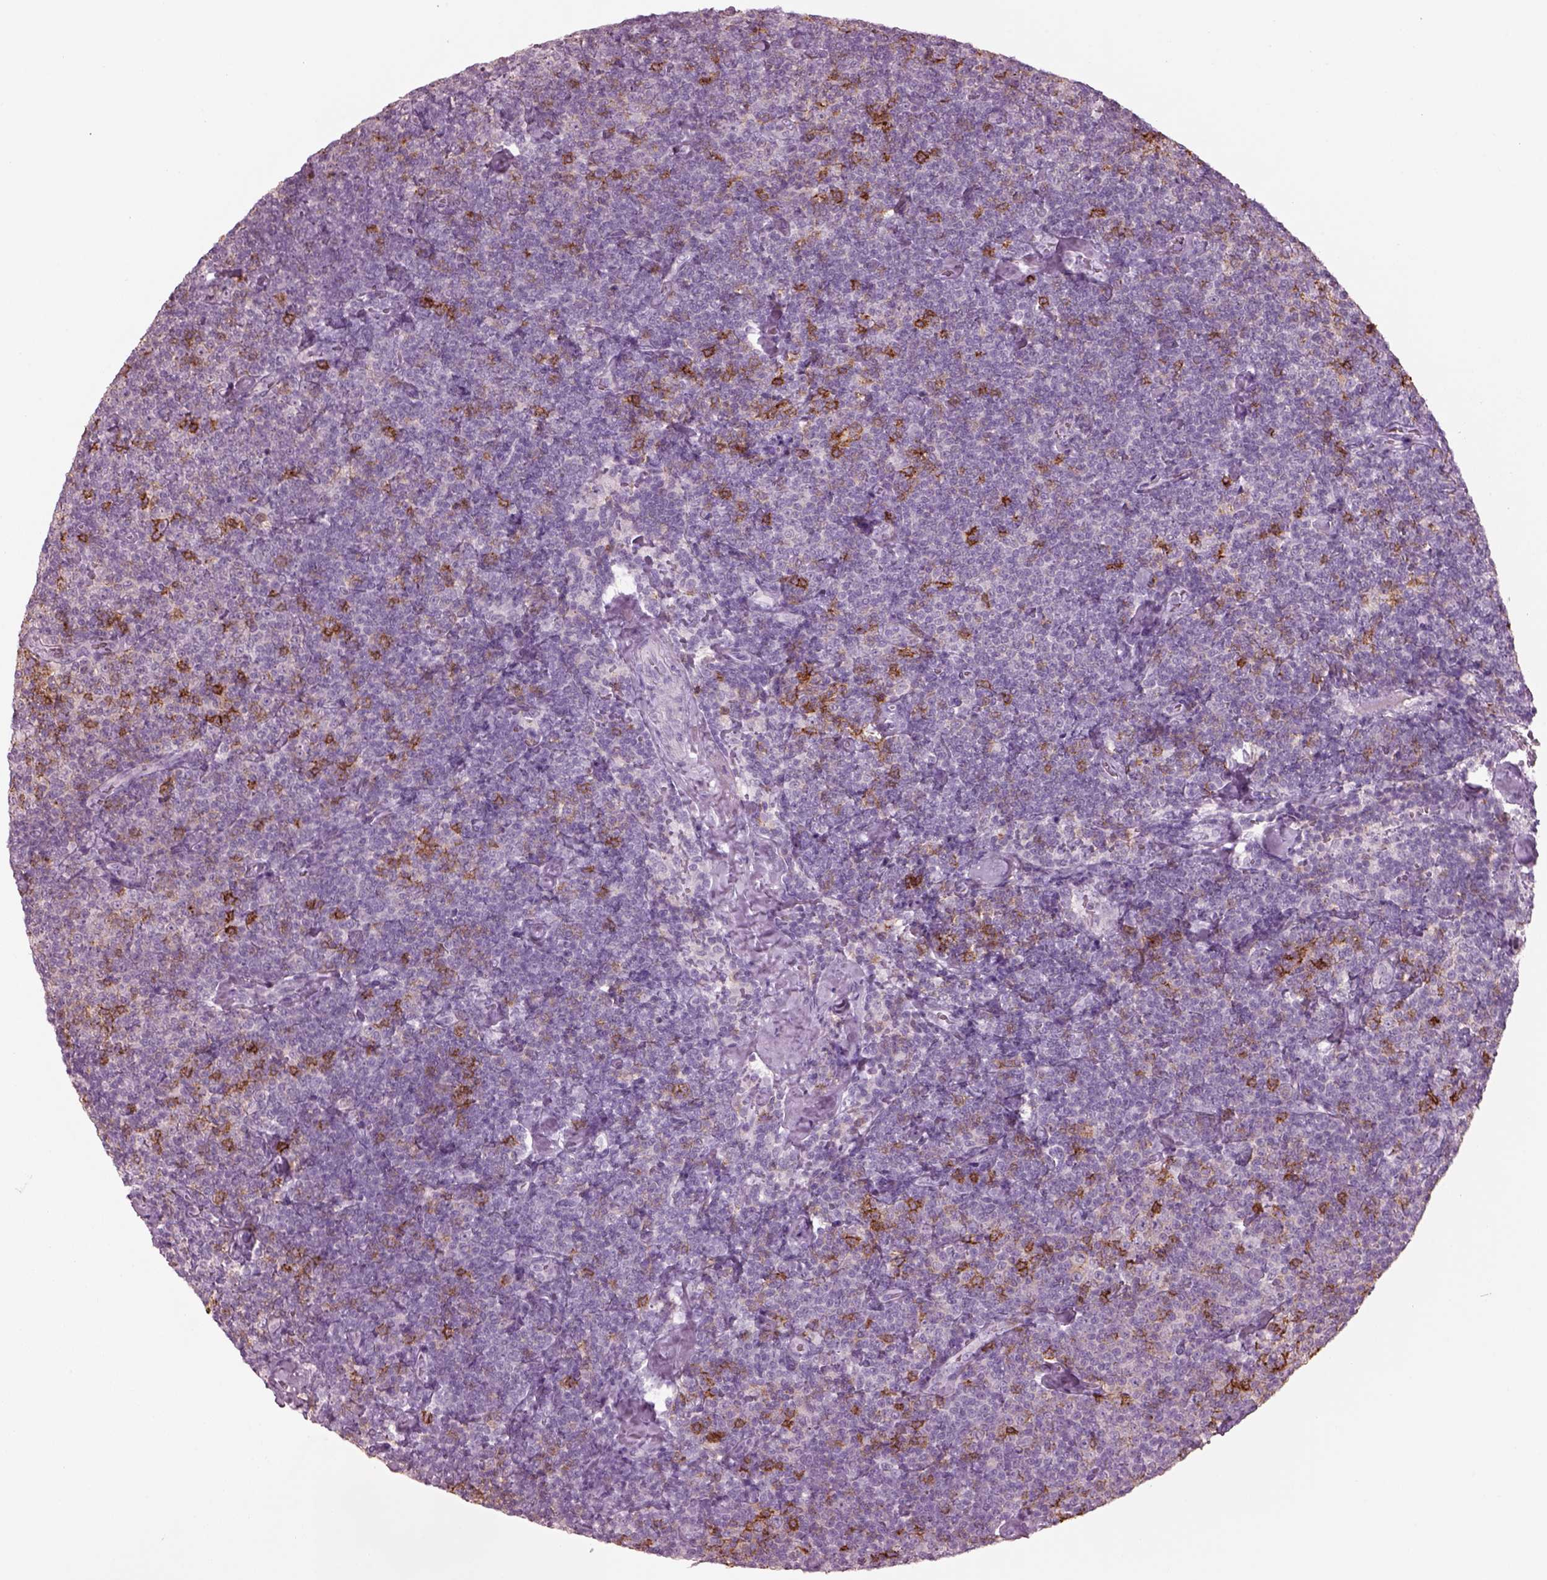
{"staining": {"intensity": "negative", "quantity": "none", "location": "none"}, "tissue": "lymphoma", "cell_type": "Tumor cells", "image_type": "cancer", "snomed": [{"axis": "morphology", "description": "Malignant lymphoma, non-Hodgkin's type, Low grade"}, {"axis": "topography", "description": "Lymph node"}], "caption": "Tumor cells show no significant protein positivity in lymphoma.", "gene": "PDCD1", "patient": {"sex": "male", "age": 81}}